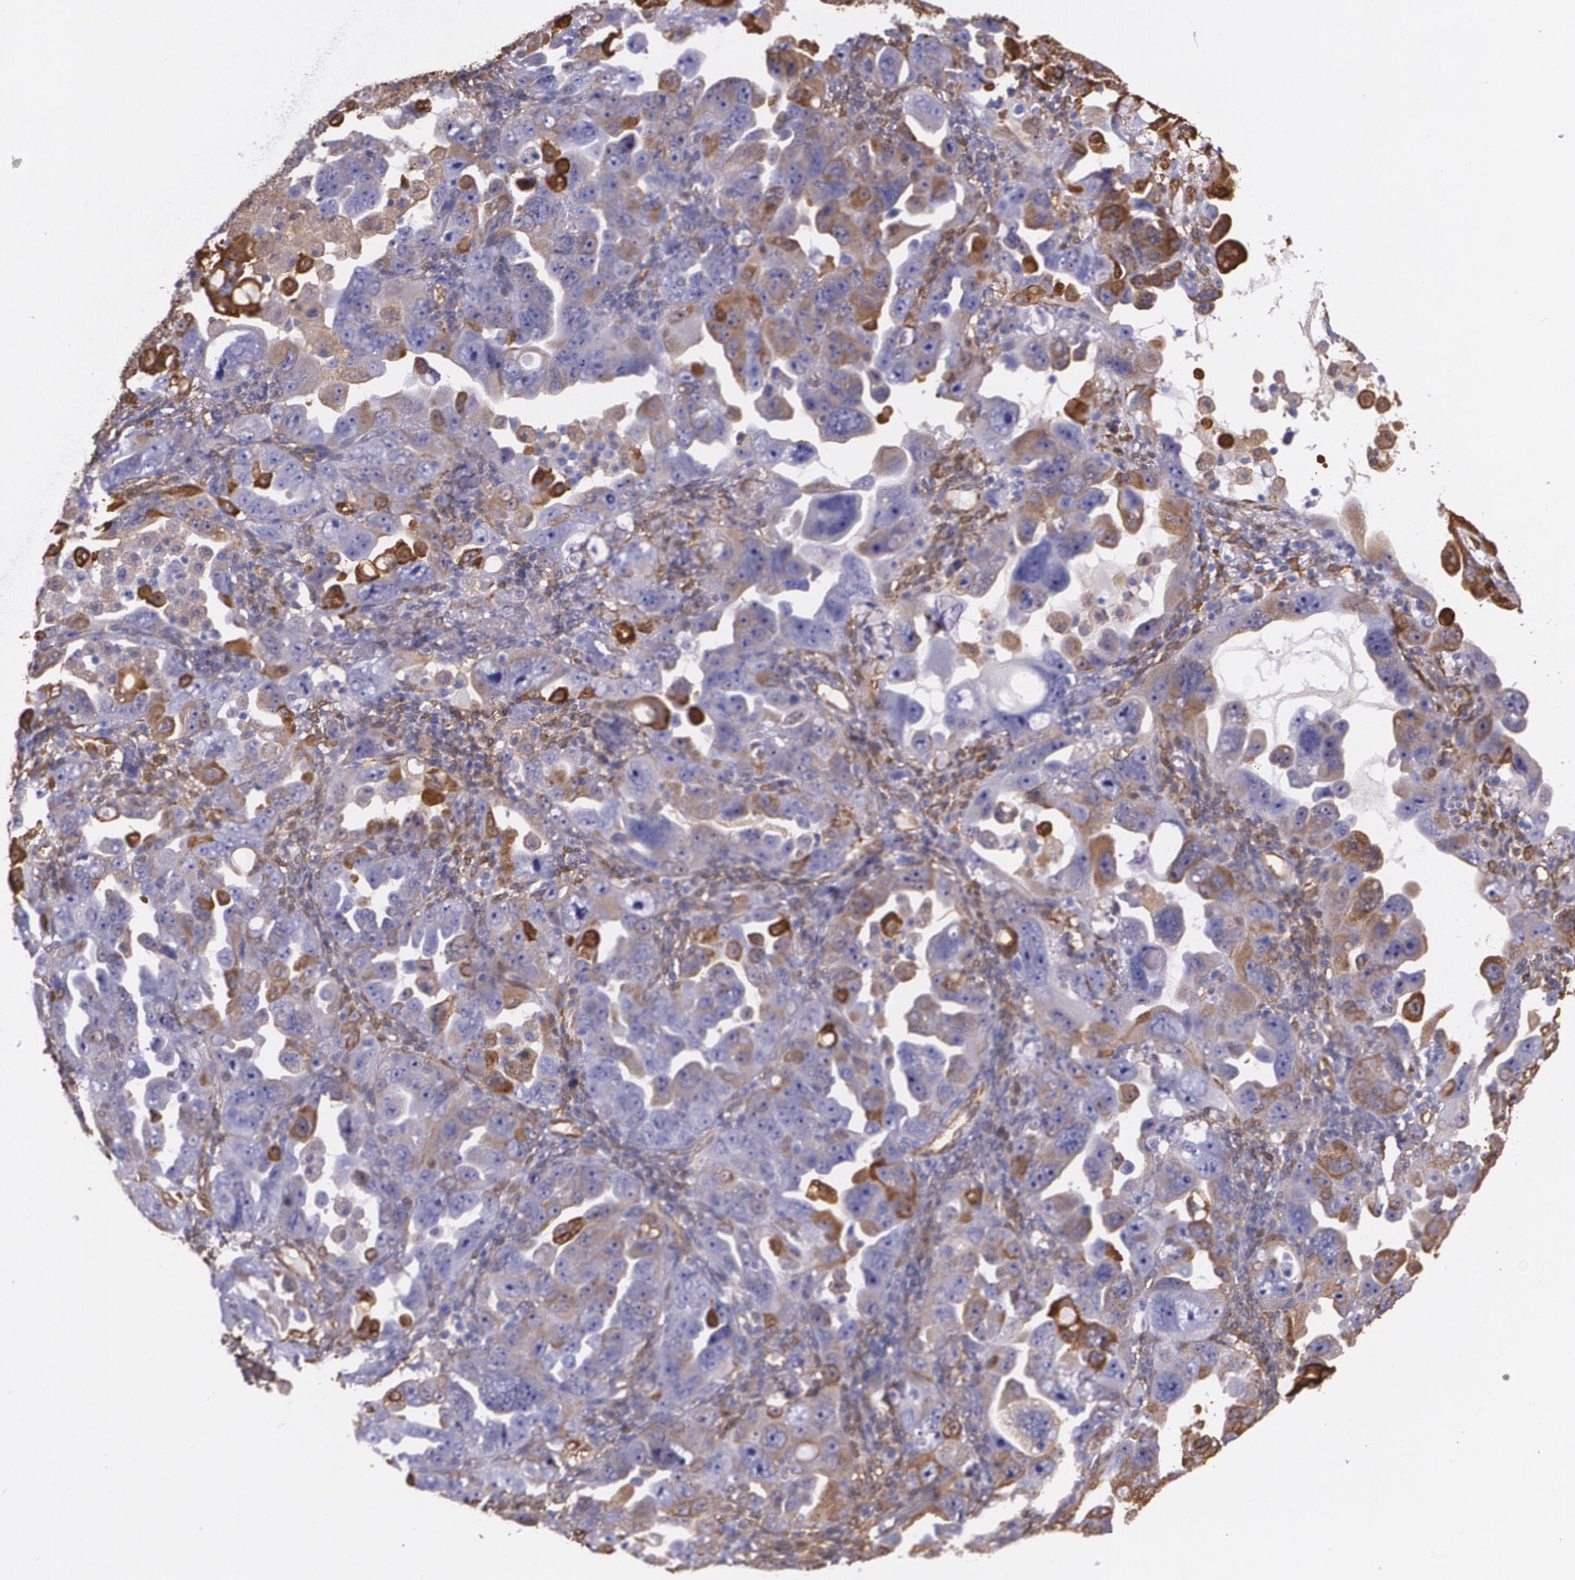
{"staining": {"intensity": "moderate", "quantity": "<25%", "location": "cytoplasmic/membranous"}, "tissue": "ovarian cancer", "cell_type": "Tumor cells", "image_type": "cancer", "snomed": [{"axis": "morphology", "description": "Cystadenocarcinoma, serous, NOS"}, {"axis": "topography", "description": "Ovary"}], "caption": "Immunohistochemistry (IHC) histopathology image of neoplastic tissue: human ovarian serous cystadenocarcinoma stained using immunohistochemistry (IHC) reveals low levels of moderate protein expression localized specifically in the cytoplasmic/membranous of tumor cells, appearing as a cytoplasmic/membranous brown color.", "gene": "MMP2", "patient": {"sex": "female", "age": 66}}